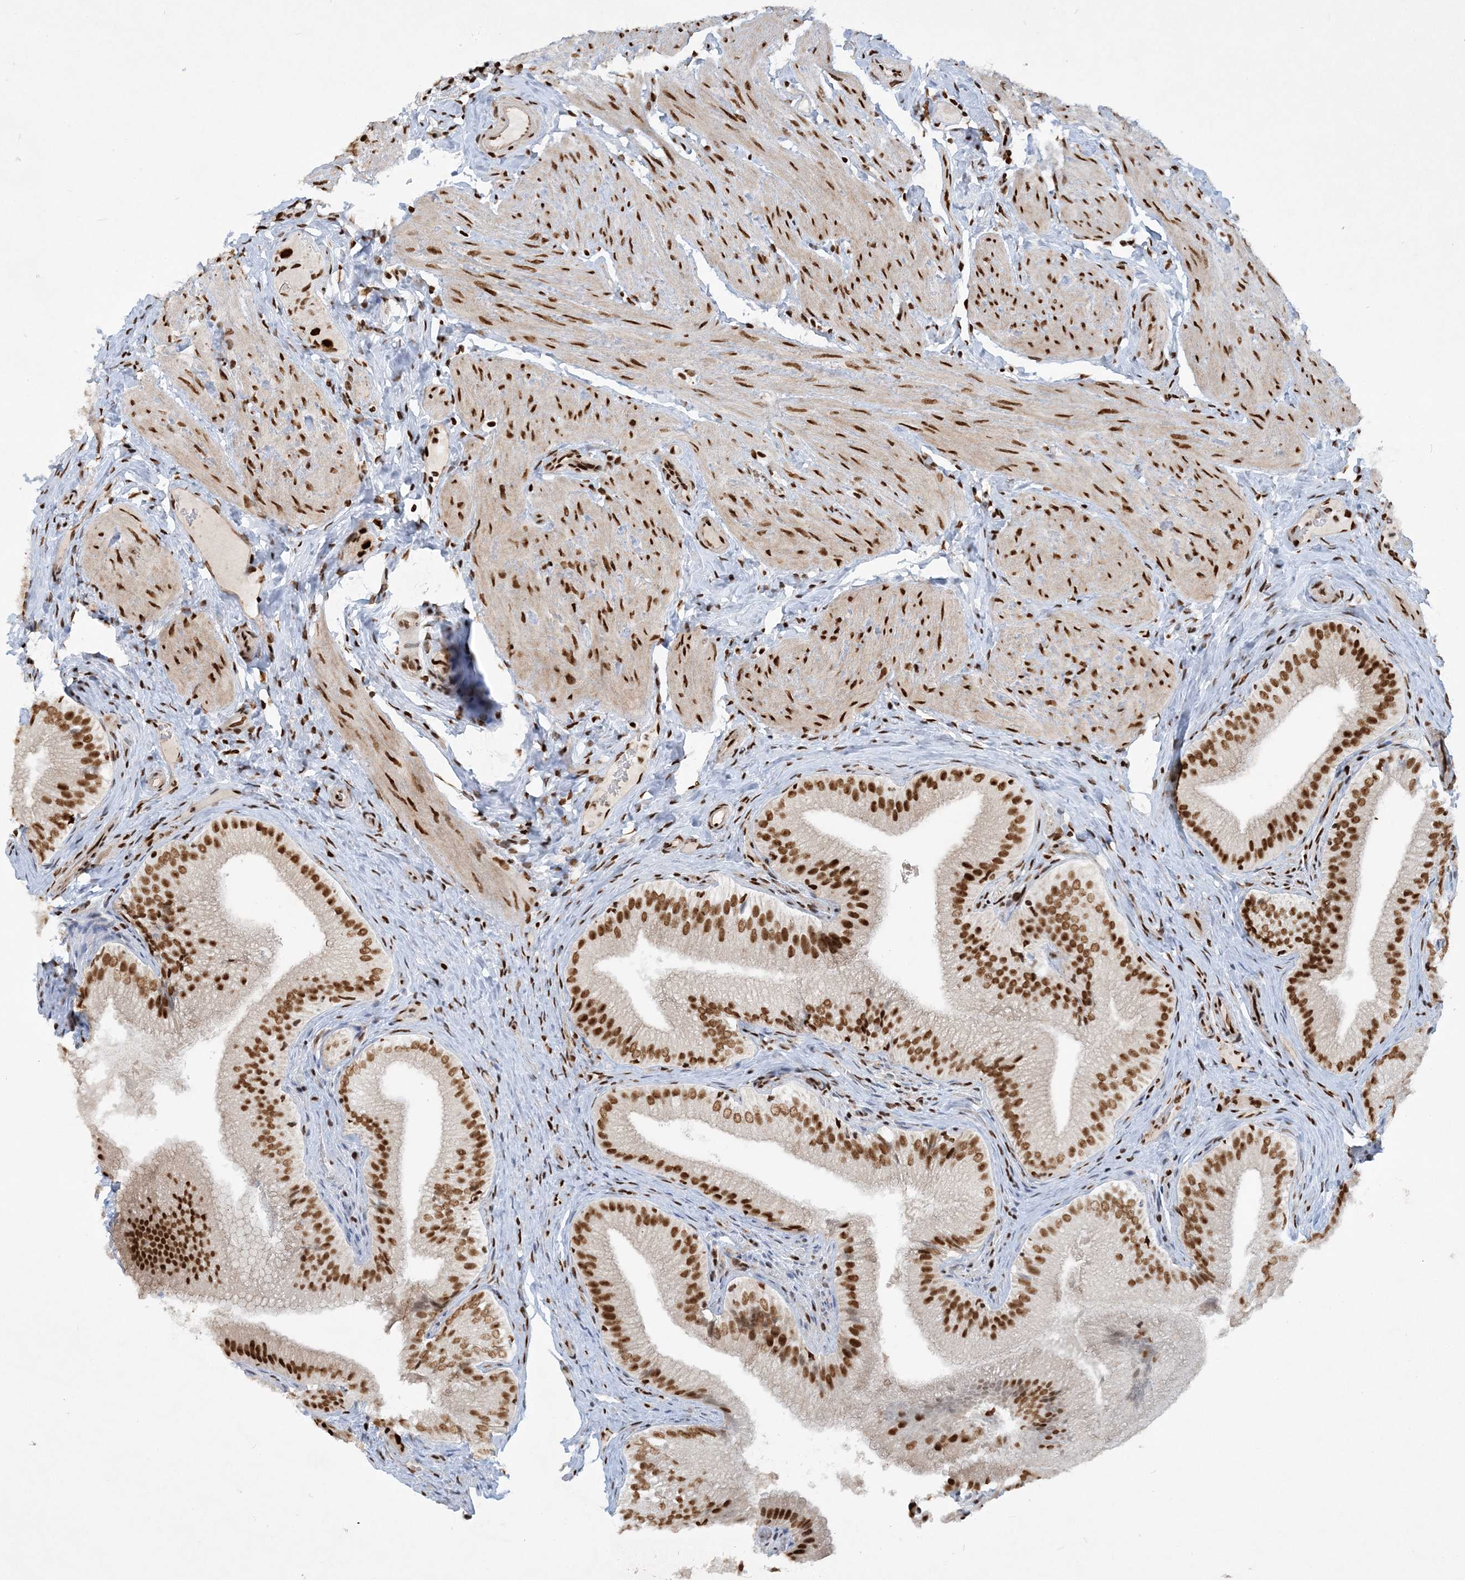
{"staining": {"intensity": "strong", "quantity": ">75%", "location": "nuclear"}, "tissue": "gallbladder", "cell_type": "Glandular cells", "image_type": "normal", "snomed": [{"axis": "morphology", "description": "Normal tissue, NOS"}, {"axis": "topography", "description": "Gallbladder"}], "caption": "A high-resolution micrograph shows immunohistochemistry (IHC) staining of benign gallbladder, which demonstrates strong nuclear expression in about >75% of glandular cells. (IHC, brightfield microscopy, high magnification).", "gene": "DELE1", "patient": {"sex": "female", "age": 30}}